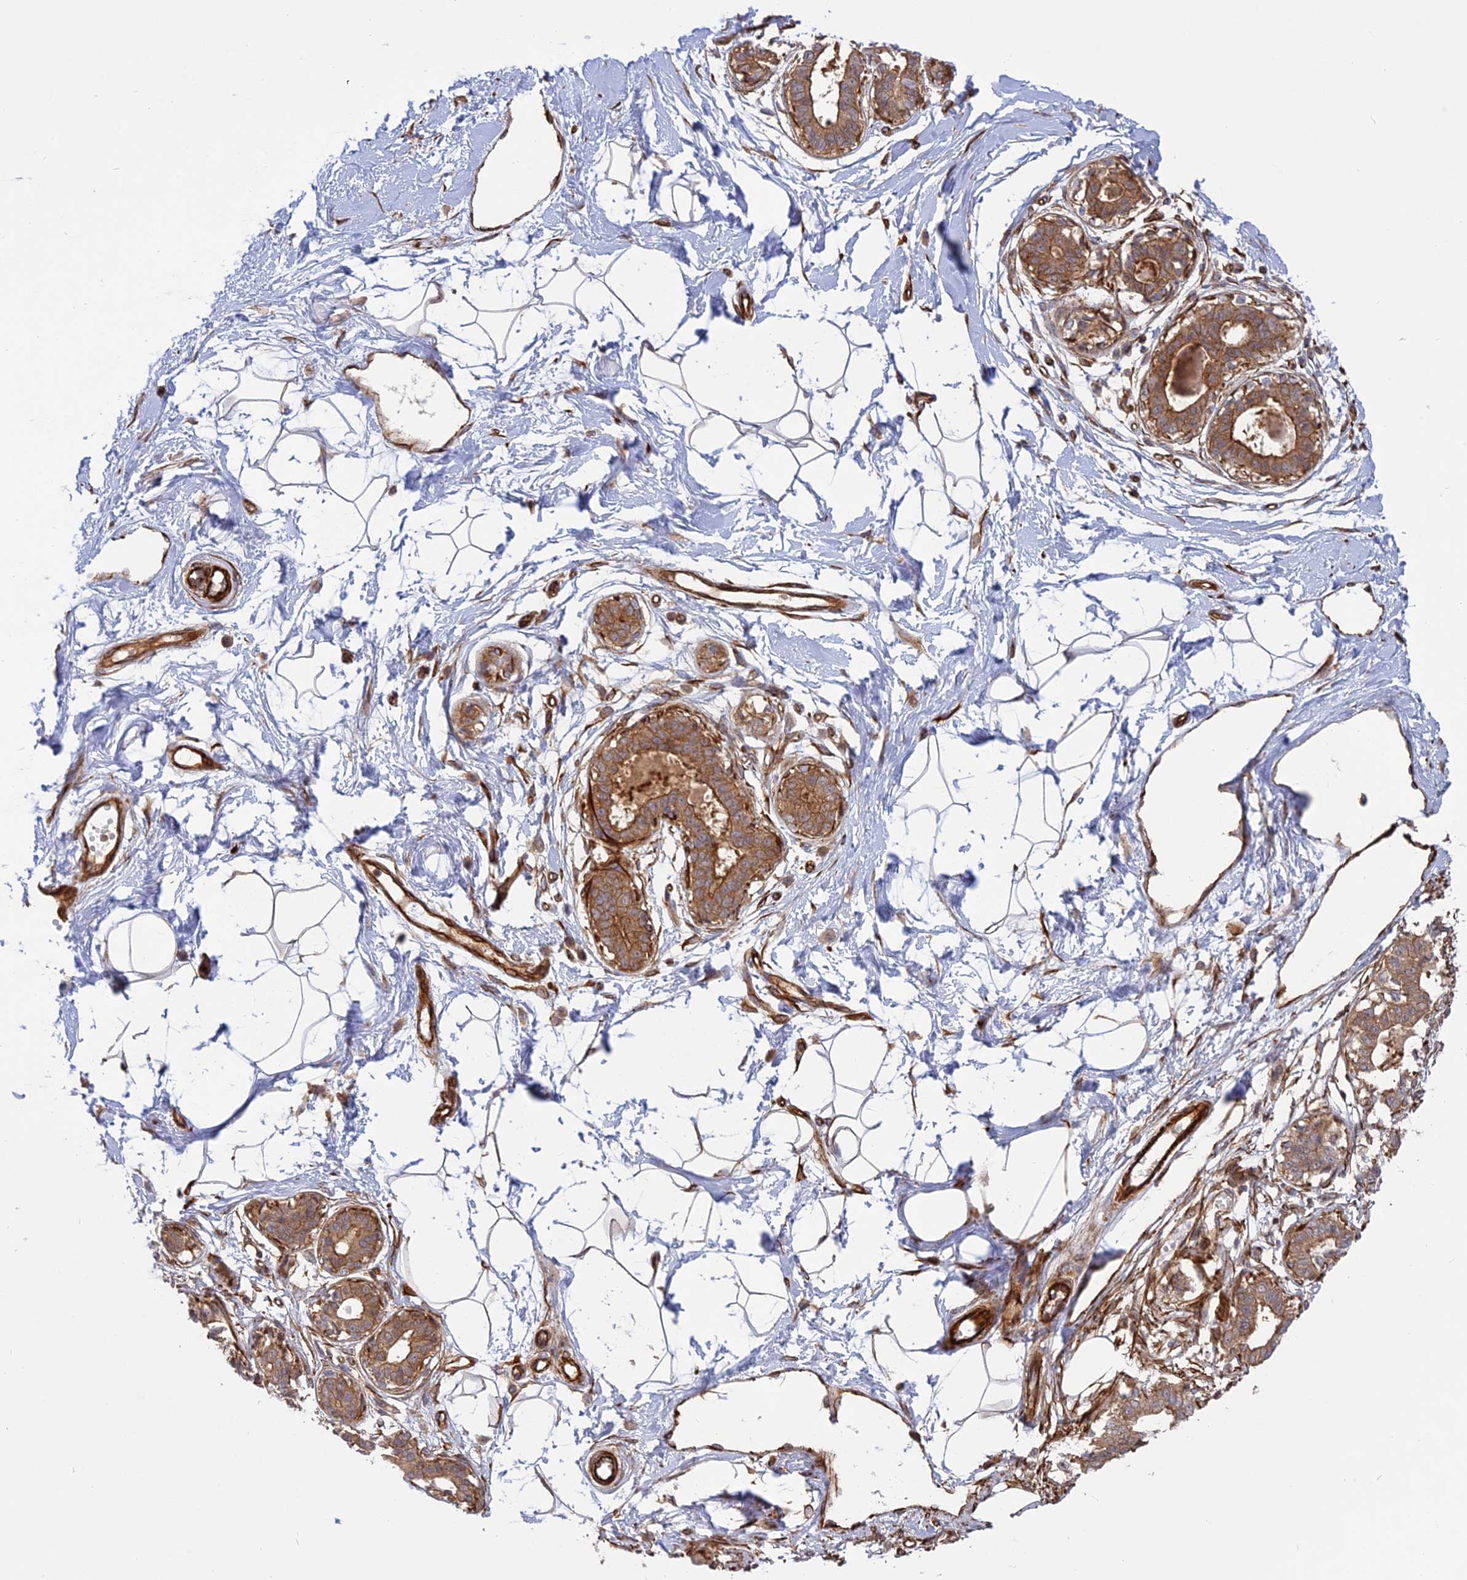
{"staining": {"intensity": "moderate", "quantity": "25%-75%", "location": "cytoplasmic/membranous"}, "tissue": "breast", "cell_type": "Adipocytes", "image_type": "normal", "snomed": [{"axis": "morphology", "description": "Normal tissue, NOS"}, {"axis": "topography", "description": "Breast"}], "caption": "Immunohistochemical staining of benign breast exhibits moderate cytoplasmic/membranous protein staining in about 25%-75% of adipocytes. (DAB = brown stain, brightfield microscopy at high magnification).", "gene": "PHLDB3", "patient": {"sex": "female", "age": 45}}